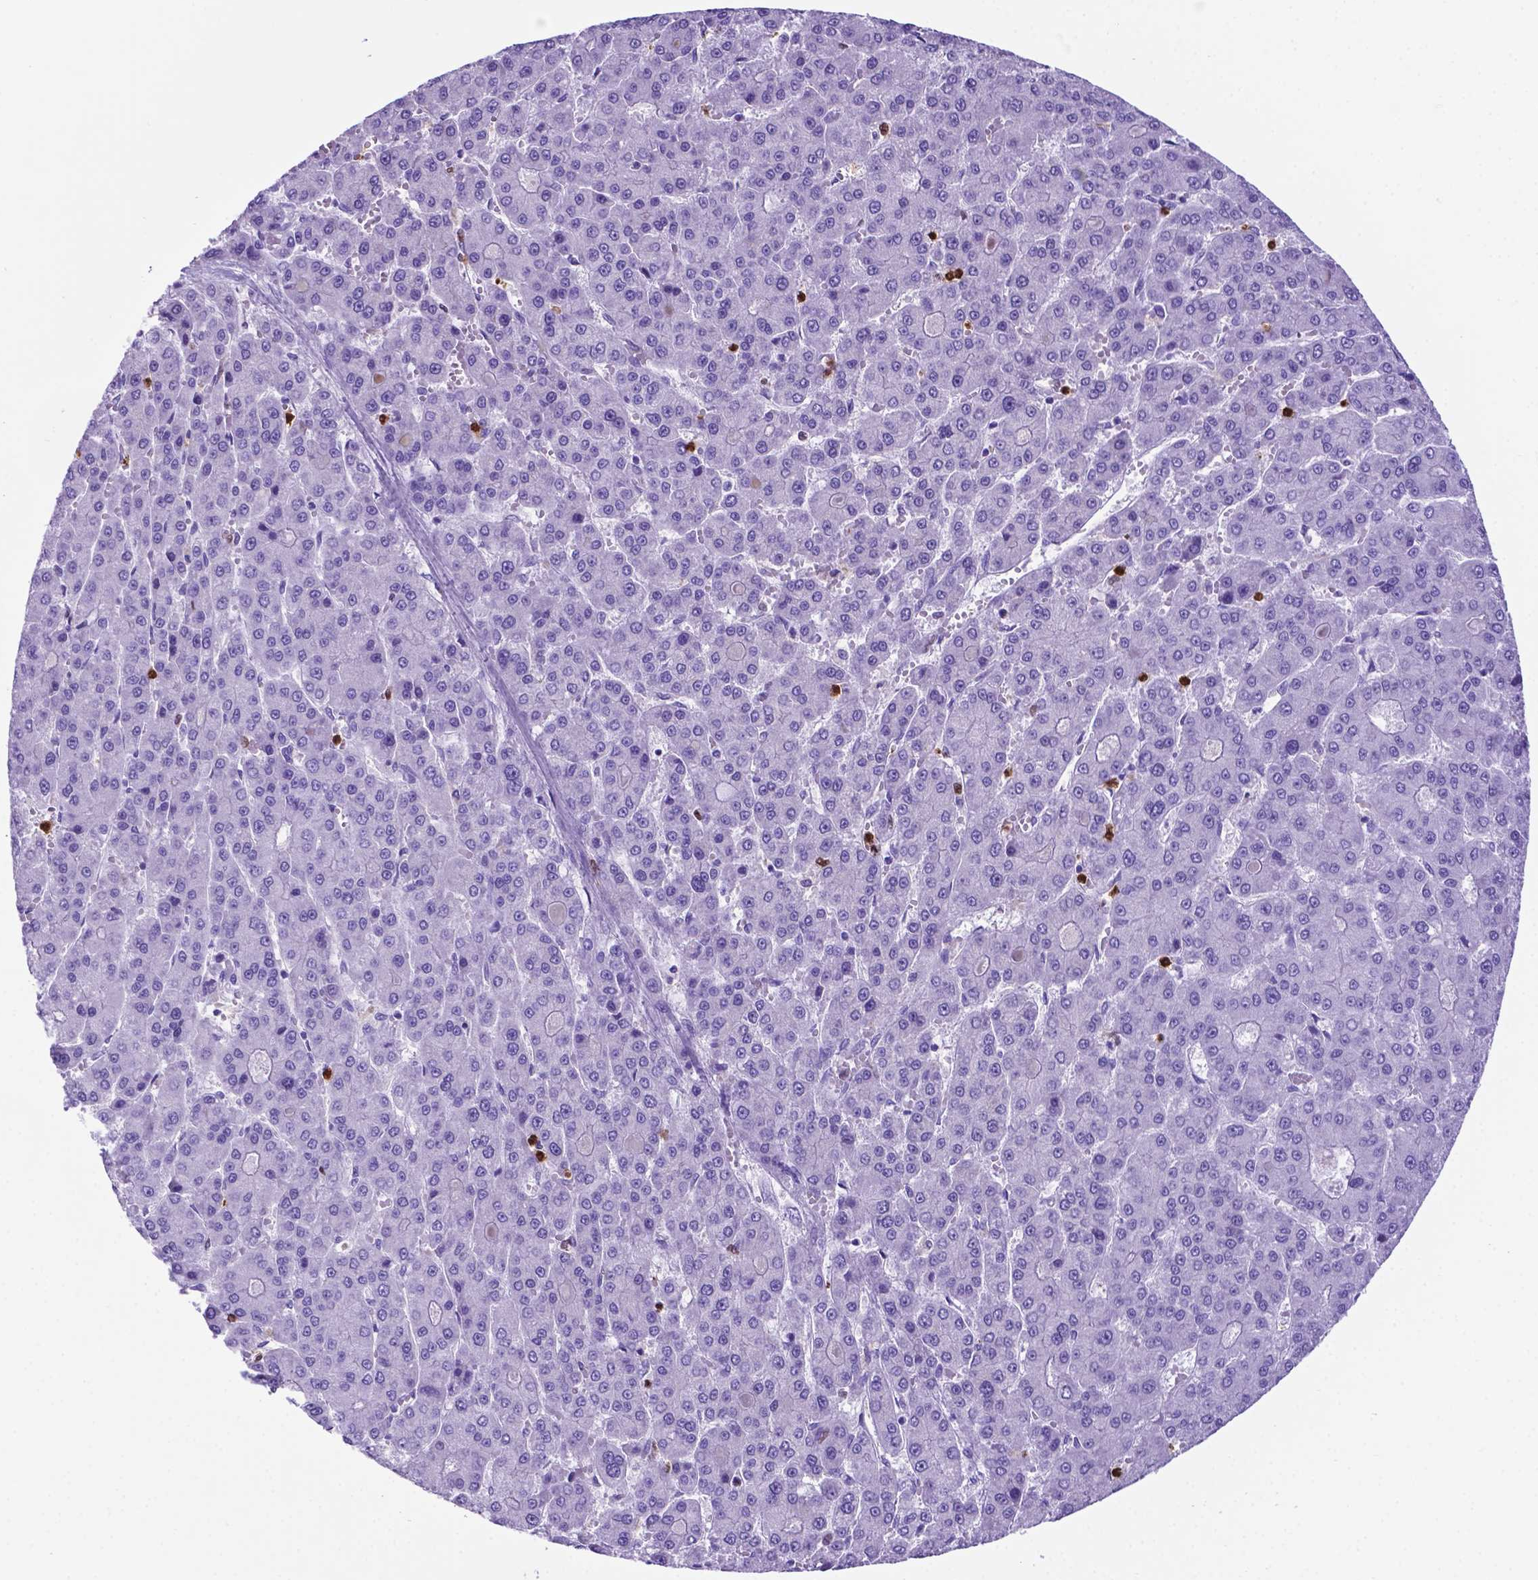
{"staining": {"intensity": "negative", "quantity": "none", "location": "none"}, "tissue": "liver cancer", "cell_type": "Tumor cells", "image_type": "cancer", "snomed": [{"axis": "morphology", "description": "Carcinoma, Hepatocellular, NOS"}, {"axis": "topography", "description": "Liver"}], "caption": "Immunohistochemistry micrograph of neoplastic tissue: human liver cancer (hepatocellular carcinoma) stained with DAB demonstrates no significant protein expression in tumor cells. The staining is performed using DAB (3,3'-diaminobenzidine) brown chromogen with nuclei counter-stained in using hematoxylin.", "gene": "LZTR1", "patient": {"sex": "male", "age": 70}}